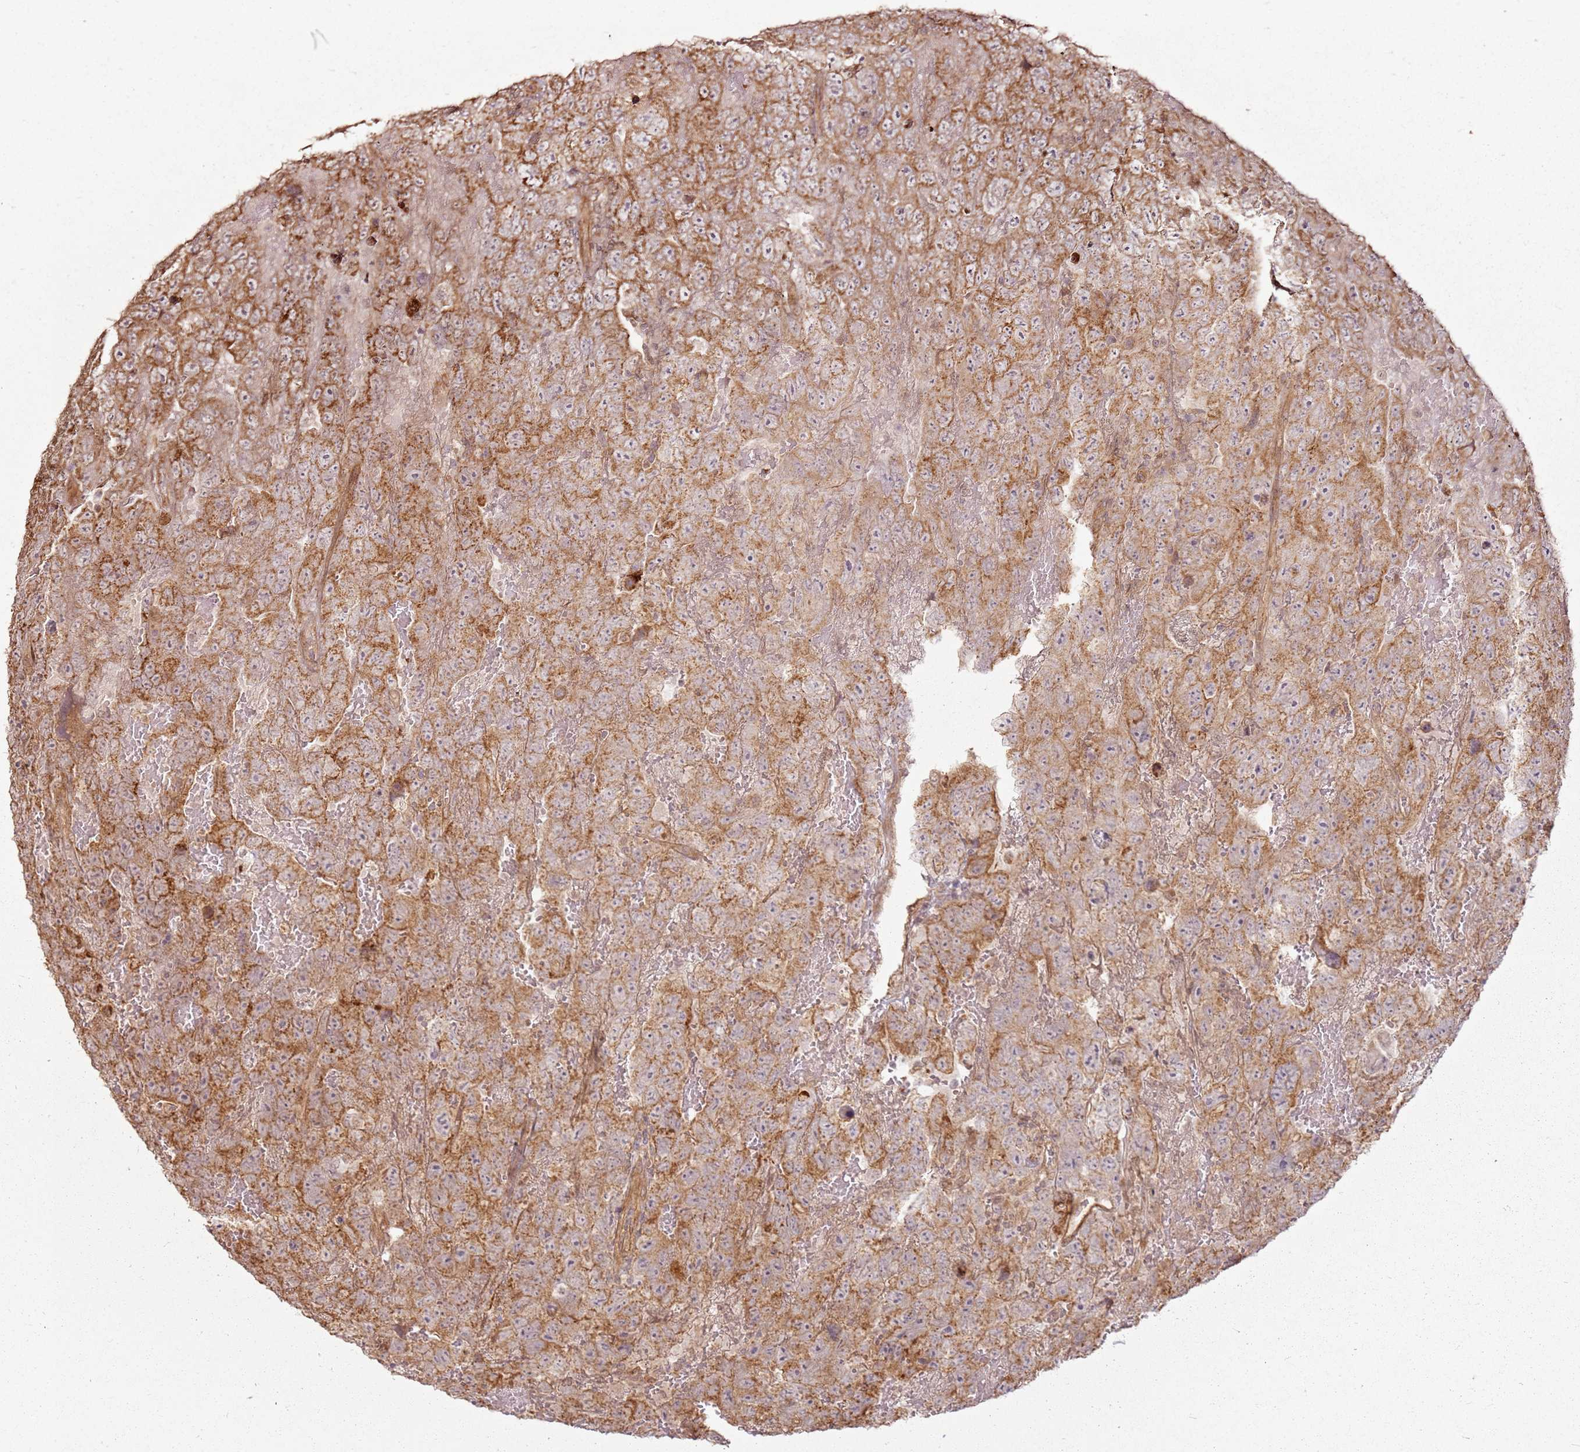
{"staining": {"intensity": "moderate", "quantity": ">75%", "location": "cytoplasmic/membranous"}, "tissue": "testis cancer", "cell_type": "Tumor cells", "image_type": "cancer", "snomed": [{"axis": "morphology", "description": "Carcinoma, Embryonal, NOS"}, {"axis": "topography", "description": "Testis"}], "caption": "Immunohistochemistry image of neoplastic tissue: human testis cancer stained using immunohistochemistry displays medium levels of moderate protein expression localized specifically in the cytoplasmic/membranous of tumor cells, appearing as a cytoplasmic/membranous brown color.", "gene": "ZNF776", "patient": {"sex": "male", "age": 45}}